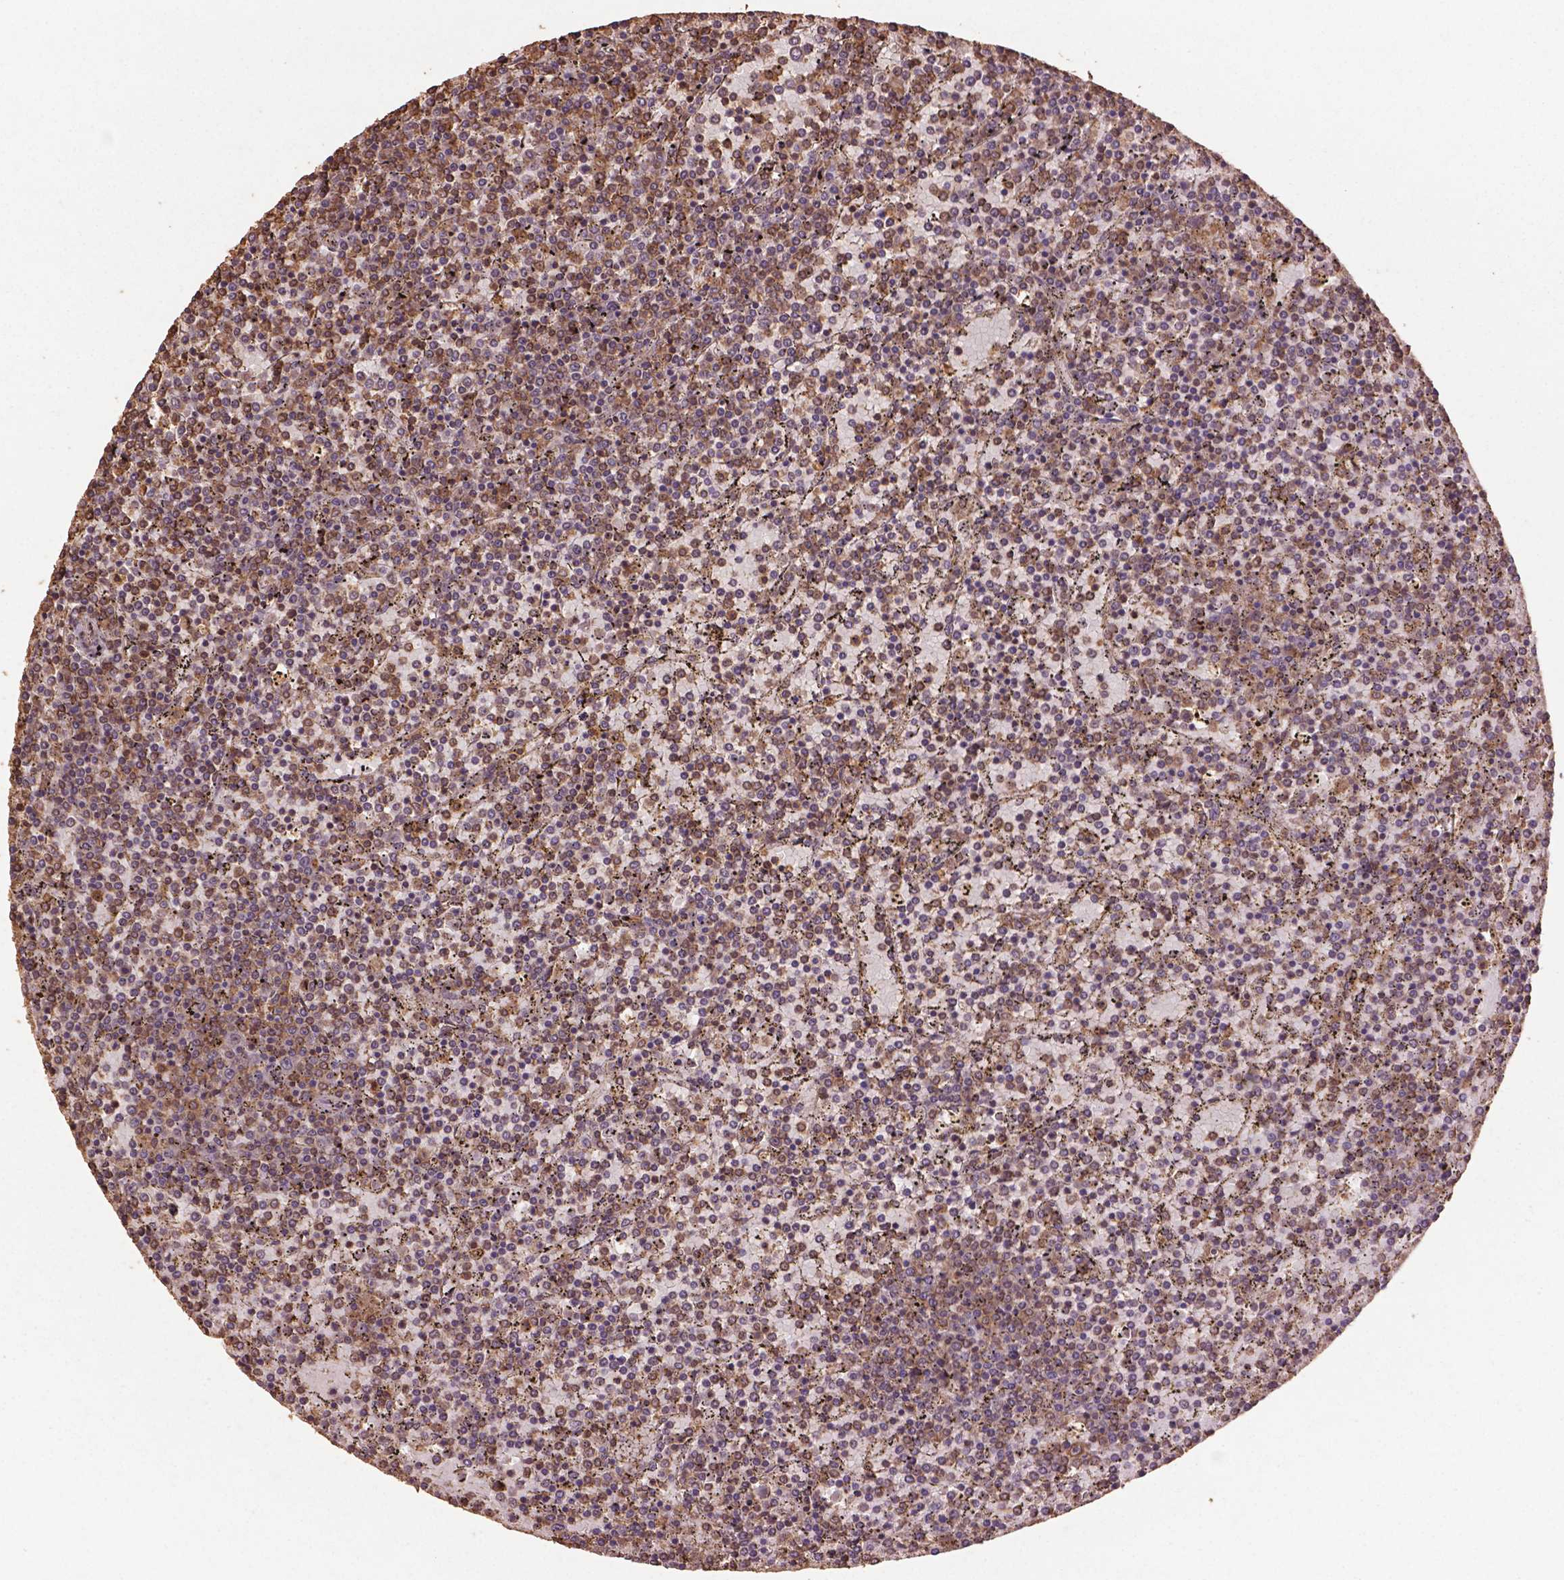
{"staining": {"intensity": "weak", "quantity": ">75%", "location": "cytoplasmic/membranous"}, "tissue": "lymphoma", "cell_type": "Tumor cells", "image_type": "cancer", "snomed": [{"axis": "morphology", "description": "Malignant lymphoma, non-Hodgkin's type, Low grade"}, {"axis": "topography", "description": "Spleen"}], "caption": "Protein positivity by immunohistochemistry displays weak cytoplasmic/membranous staining in about >75% of tumor cells in lymphoma.", "gene": "BABAM1", "patient": {"sex": "female", "age": 77}}